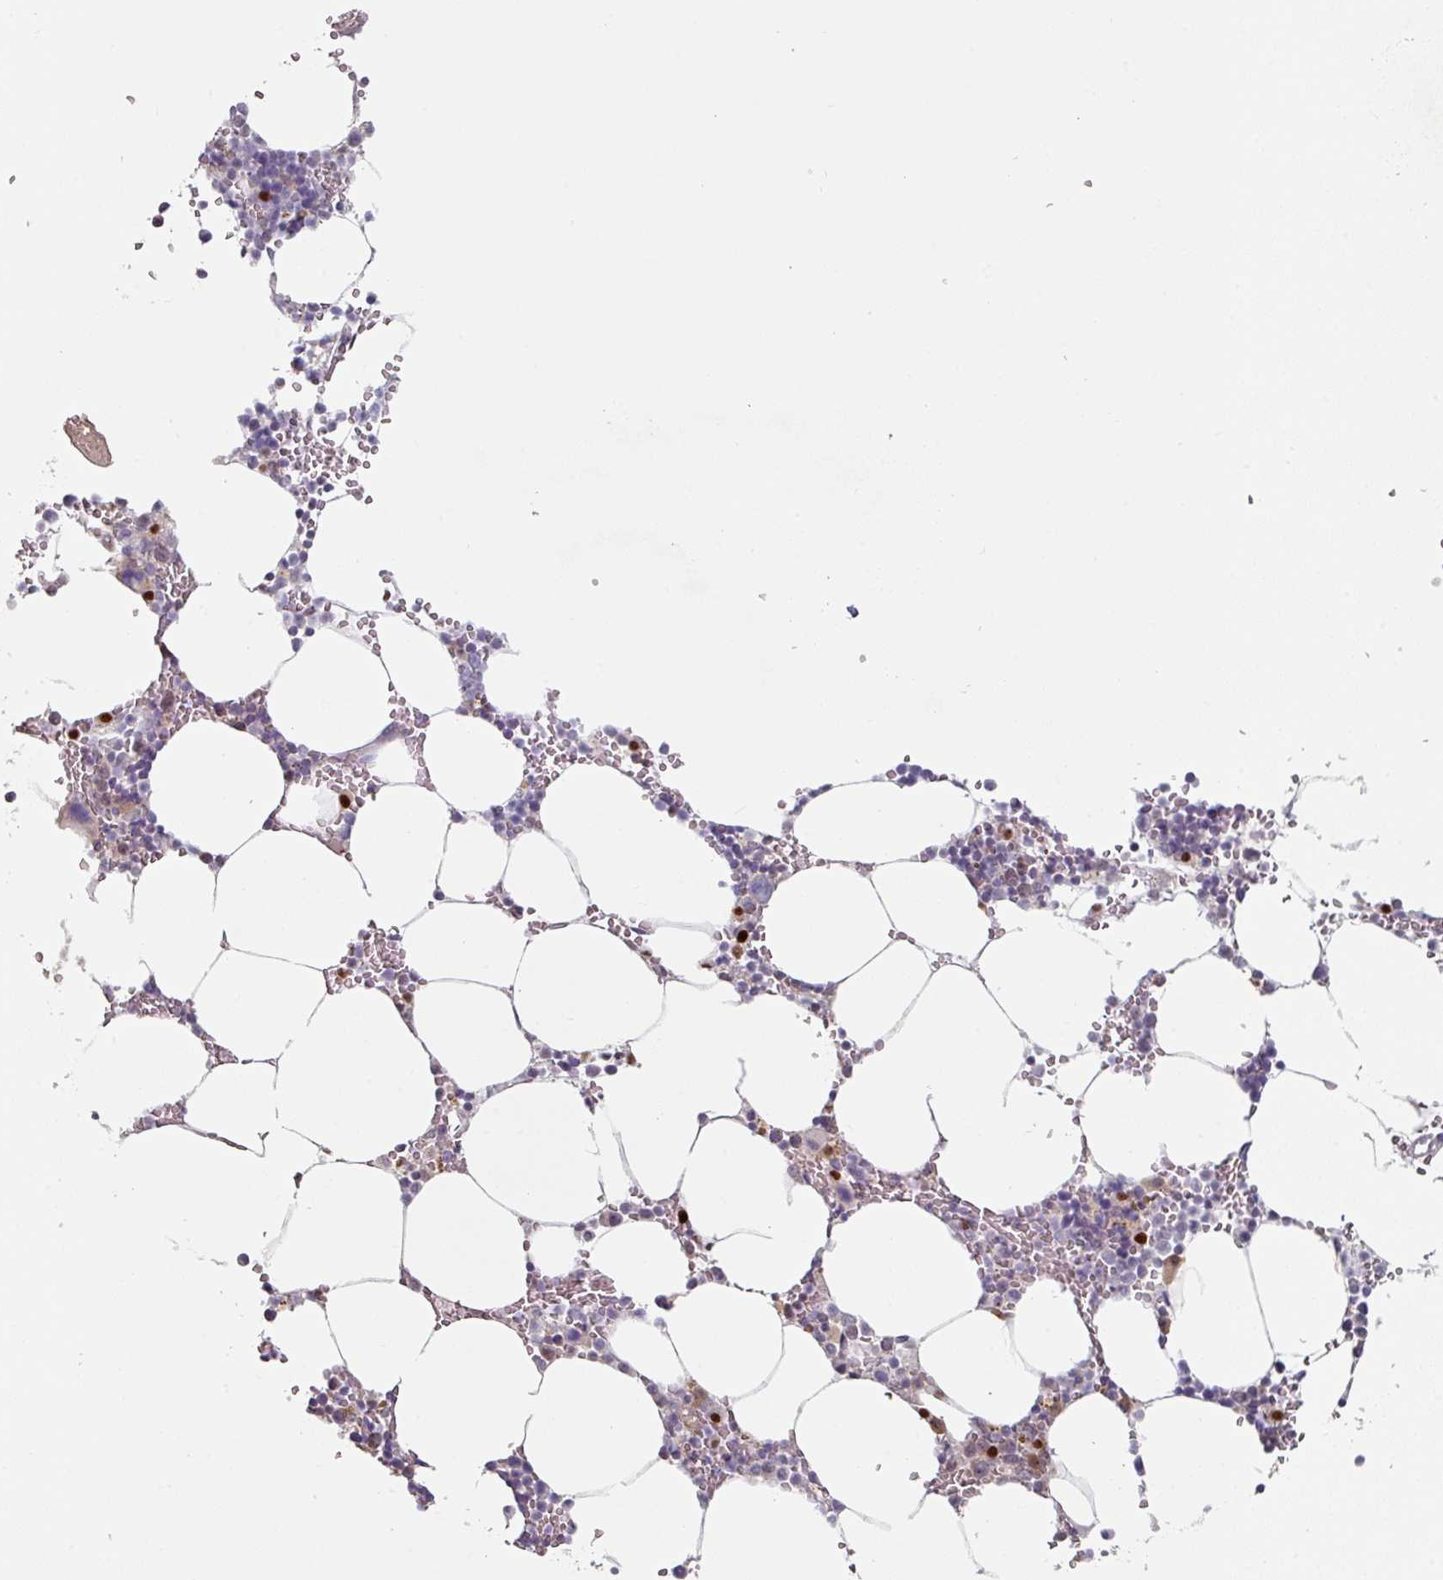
{"staining": {"intensity": "moderate", "quantity": "<25%", "location": "nuclear"}, "tissue": "bone marrow", "cell_type": "Hematopoietic cells", "image_type": "normal", "snomed": [{"axis": "morphology", "description": "Normal tissue, NOS"}, {"axis": "topography", "description": "Bone marrow"}], "caption": "IHC staining of unremarkable bone marrow, which demonstrates low levels of moderate nuclear expression in approximately <25% of hematopoietic cells indicating moderate nuclear protein staining. The staining was performed using DAB (brown) for protein detection and nuclei were counterstained in hematoxylin (blue).", "gene": "ZBTB6", "patient": {"sex": "male", "age": 70}}